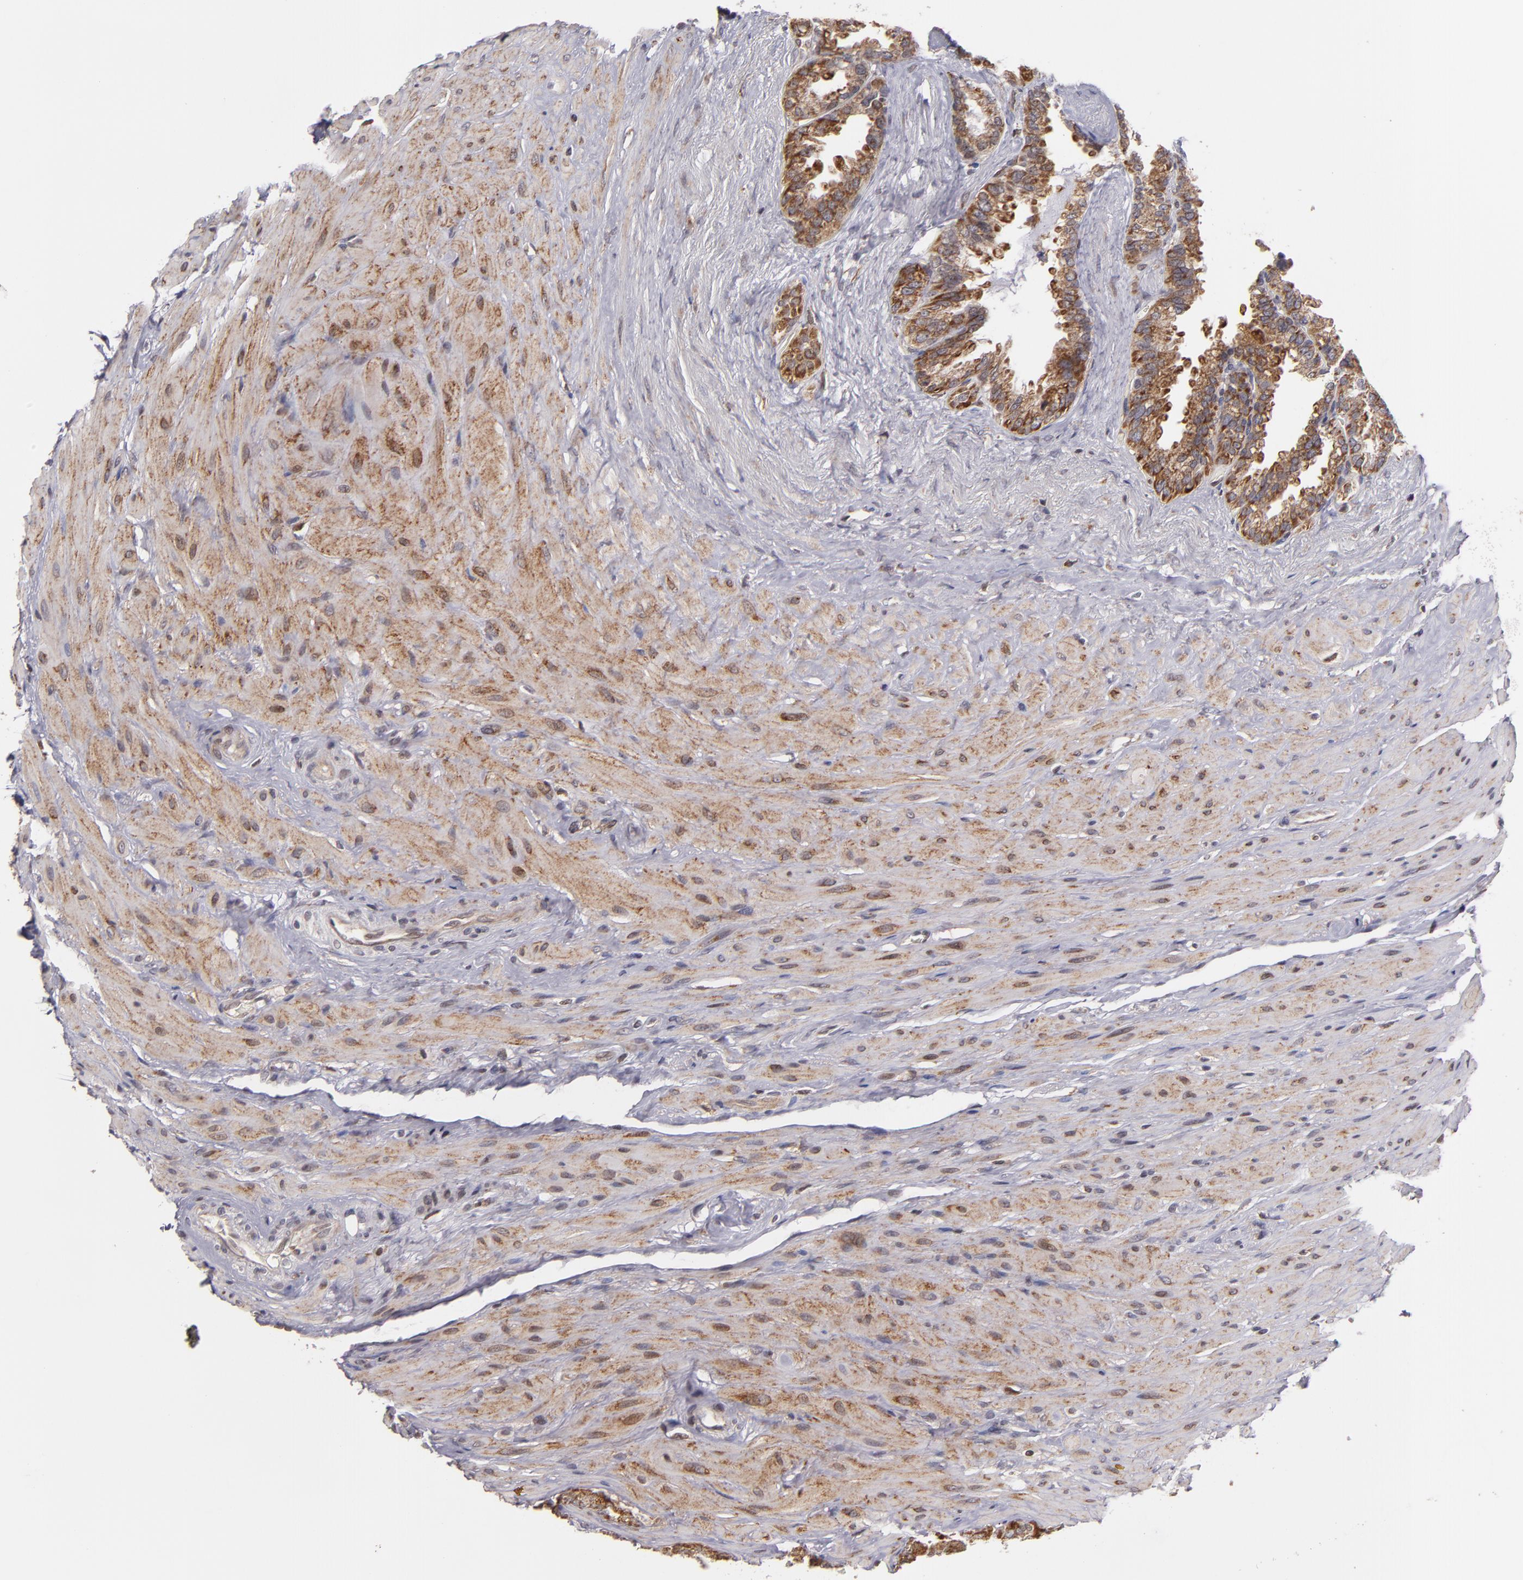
{"staining": {"intensity": "strong", "quantity": ">75%", "location": "cytoplasmic/membranous"}, "tissue": "seminal vesicle", "cell_type": "Glandular cells", "image_type": "normal", "snomed": [{"axis": "morphology", "description": "Normal tissue, NOS"}, {"axis": "topography", "description": "Prostate"}, {"axis": "topography", "description": "Seminal veicle"}], "caption": "Immunohistochemistry histopathology image of normal seminal vesicle stained for a protein (brown), which shows high levels of strong cytoplasmic/membranous expression in approximately >75% of glandular cells.", "gene": "CASP1", "patient": {"sex": "male", "age": 63}}